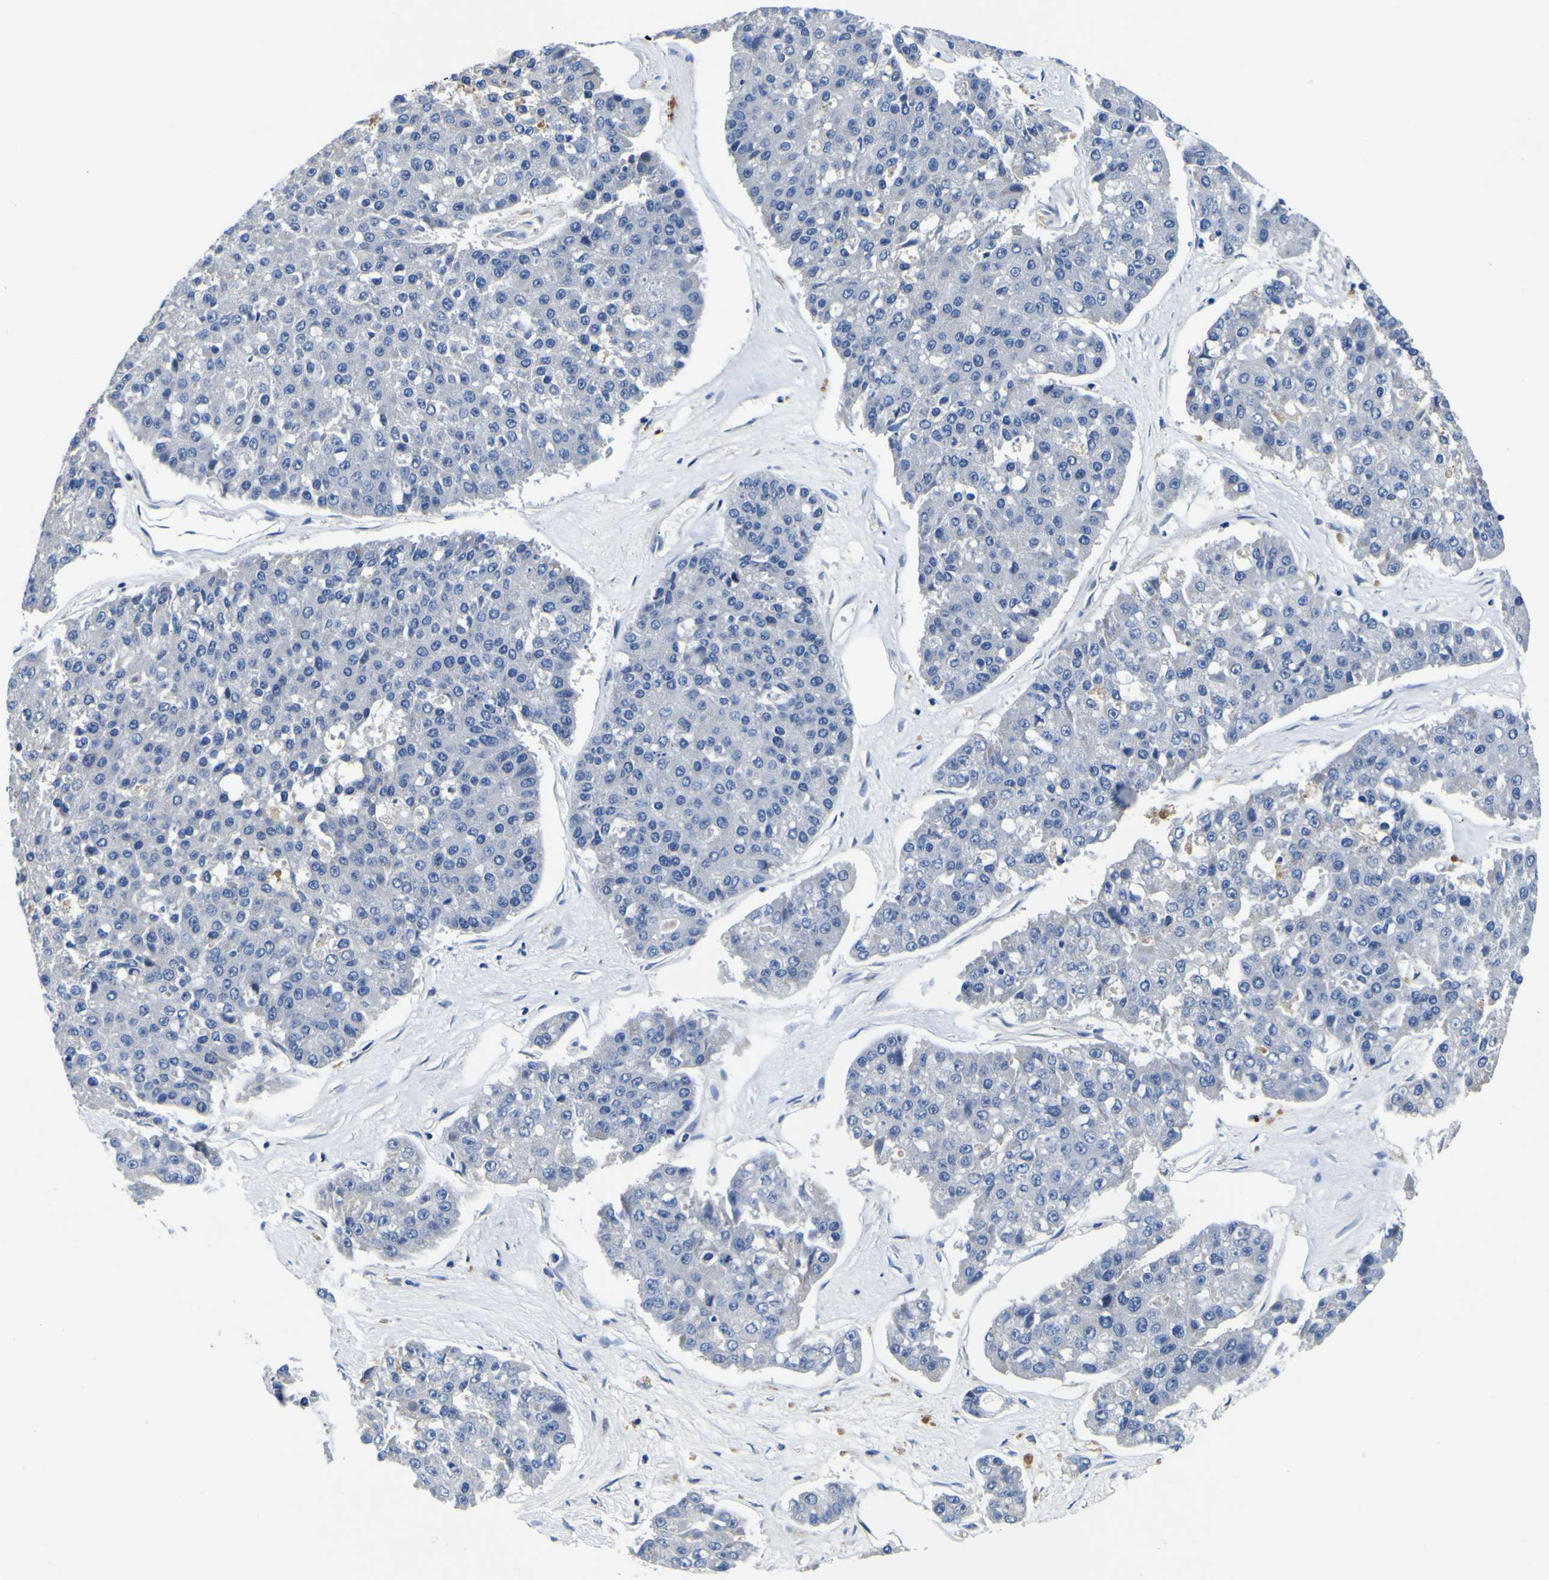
{"staining": {"intensity": "negative", "quantity": "none", "location": "none"}, "tissue": "pancreatic cancer", "cell_type": "Tumor cells", "image_type": "cancer", "snomed": [{"axis": "morphology", "description": "Adenocarcinoma, NOS"}, {"axis": "topography", "description": "Pancreas"}], "caption": "The micrograph demonstrates no staining of tumor cells in pancreatic cancer.", "gene": "AGAP3", "patient": {"sex": "male", "age": 50}}